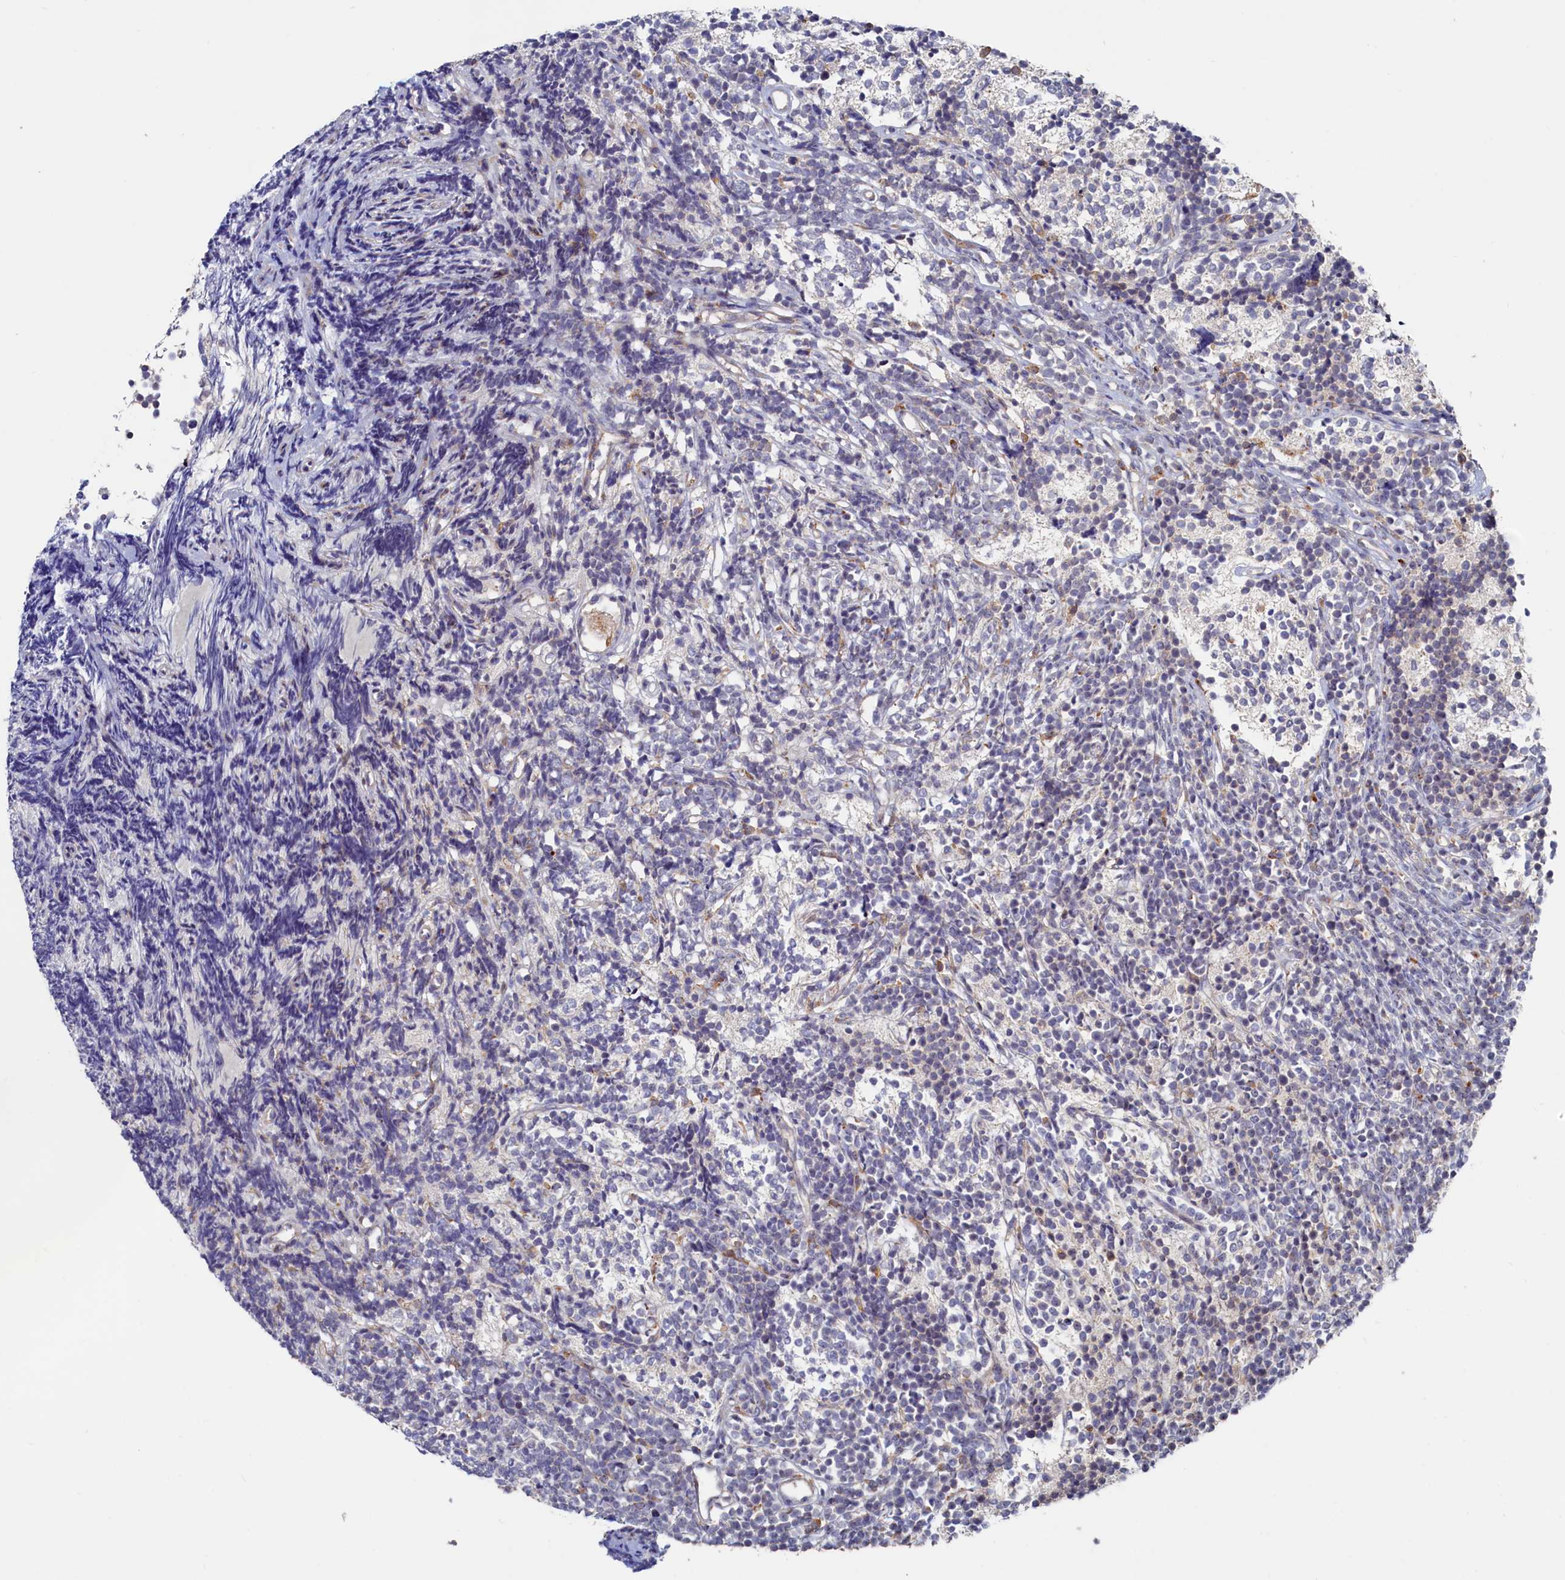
{"staining": {"intensity": "negative", "quantity": "none", "location": "none"}, "tissue": "glioma", "cell_type": "Tumor cells", "image_type": "cancer", "snomed": [{"axis": "morphology", "description": "Glioma, malignant, Low grade"}, {"axis": "topography", "description": "Brain"}], "caption": "This image is of low-grade glioma (malignant) stained with immunohistochemistry to label a protein in brown with the nuclei are counter-stained blue. There is no expression in tumor cells.", "gene": "RGS7BP", "patient": {"sex": "female", "age": 1}}